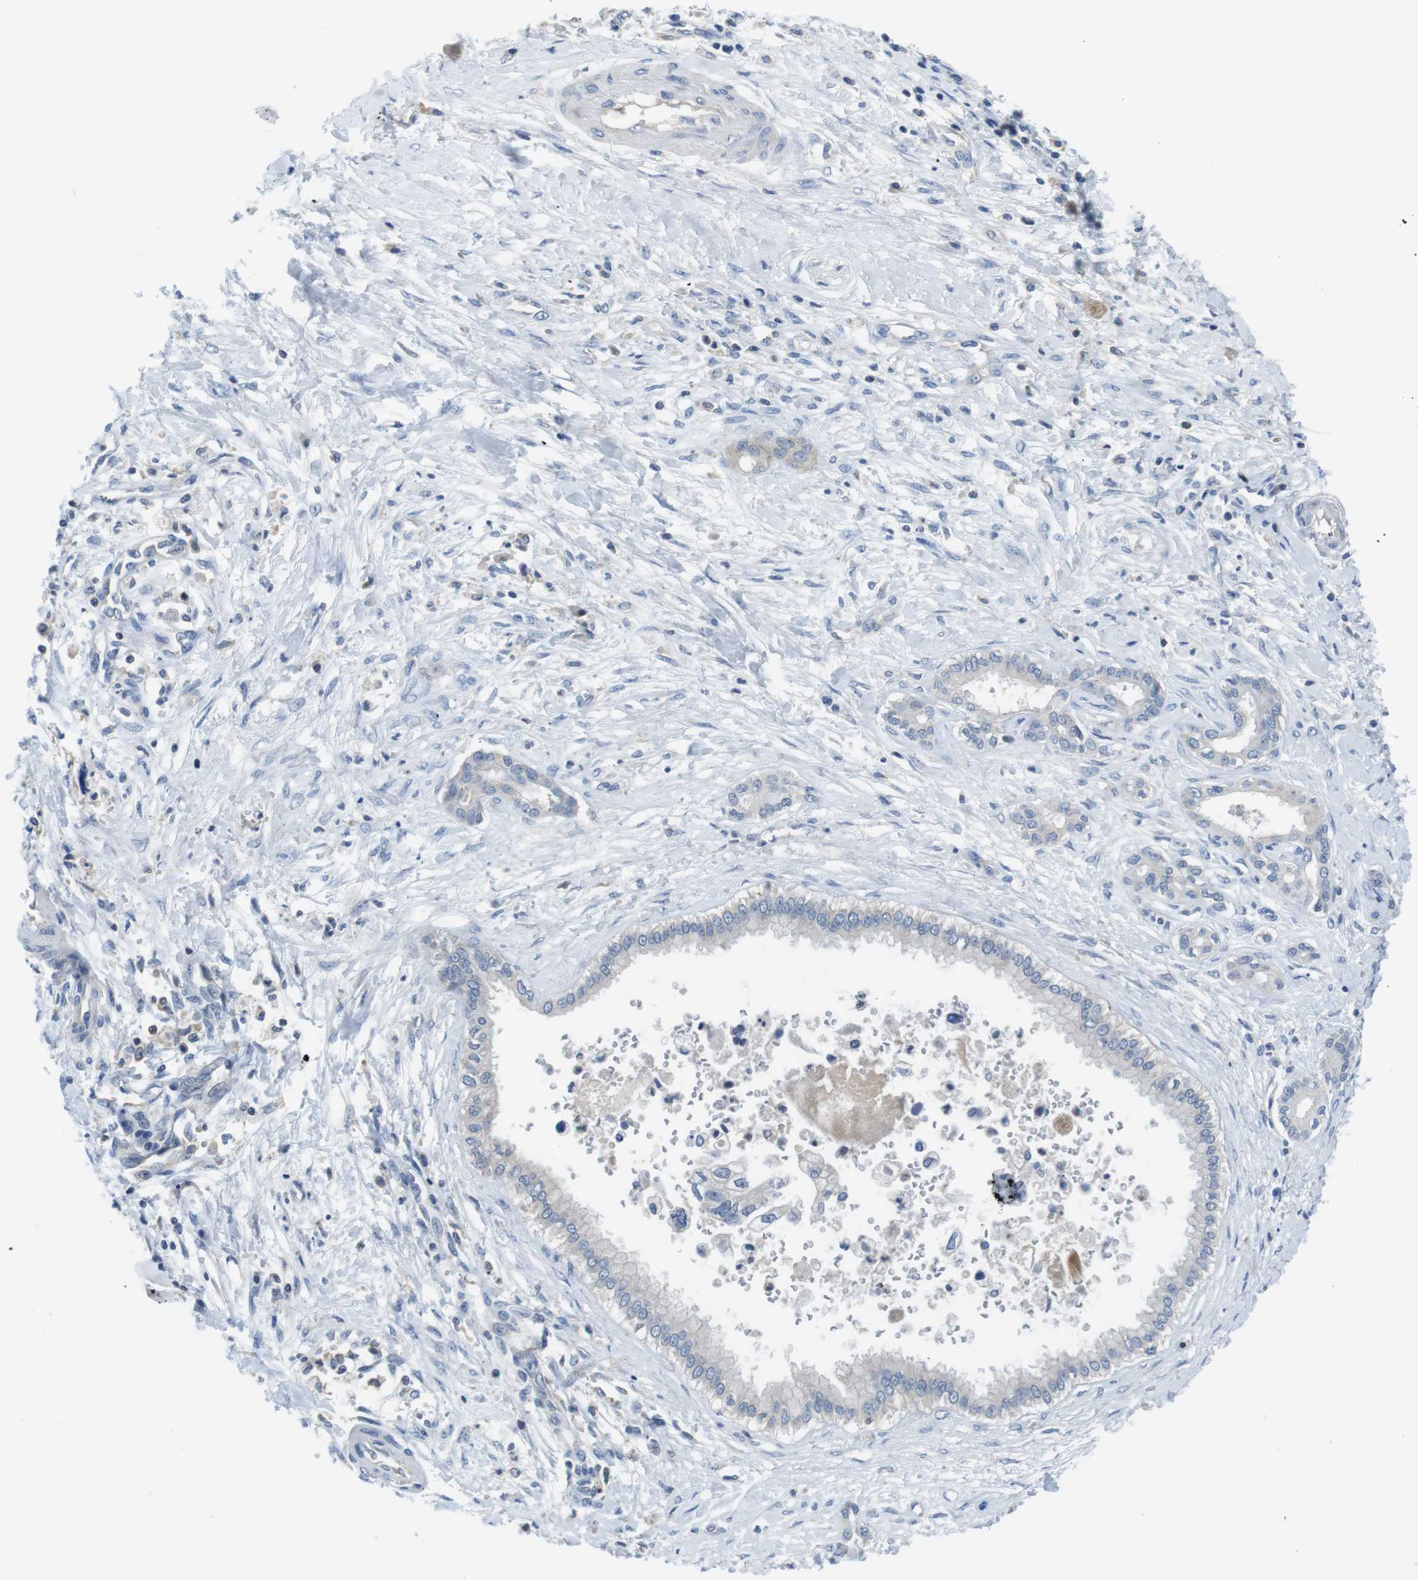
{"staining": {"intensity": "negative", "quantity": "none", "location": "none"}, "tissue": "pancreatic cancer", "cell_type": "Tumor cells", "image_type": "cancer", "snomed": [{"axis": "morphology", "description": "Adenocarcinoma, NOS"}, {"axis": "topography", "description": "Pancreas"}], "caption": "DAB (3,3'-diaminobenzidine) immunohistochemical staining of human pancreatic cancer (adenocarcinoma) reveals no significant positivity in tumor cells.", "gene": "PIK3CD", "patient": {"sex": "male", "age": 56}}